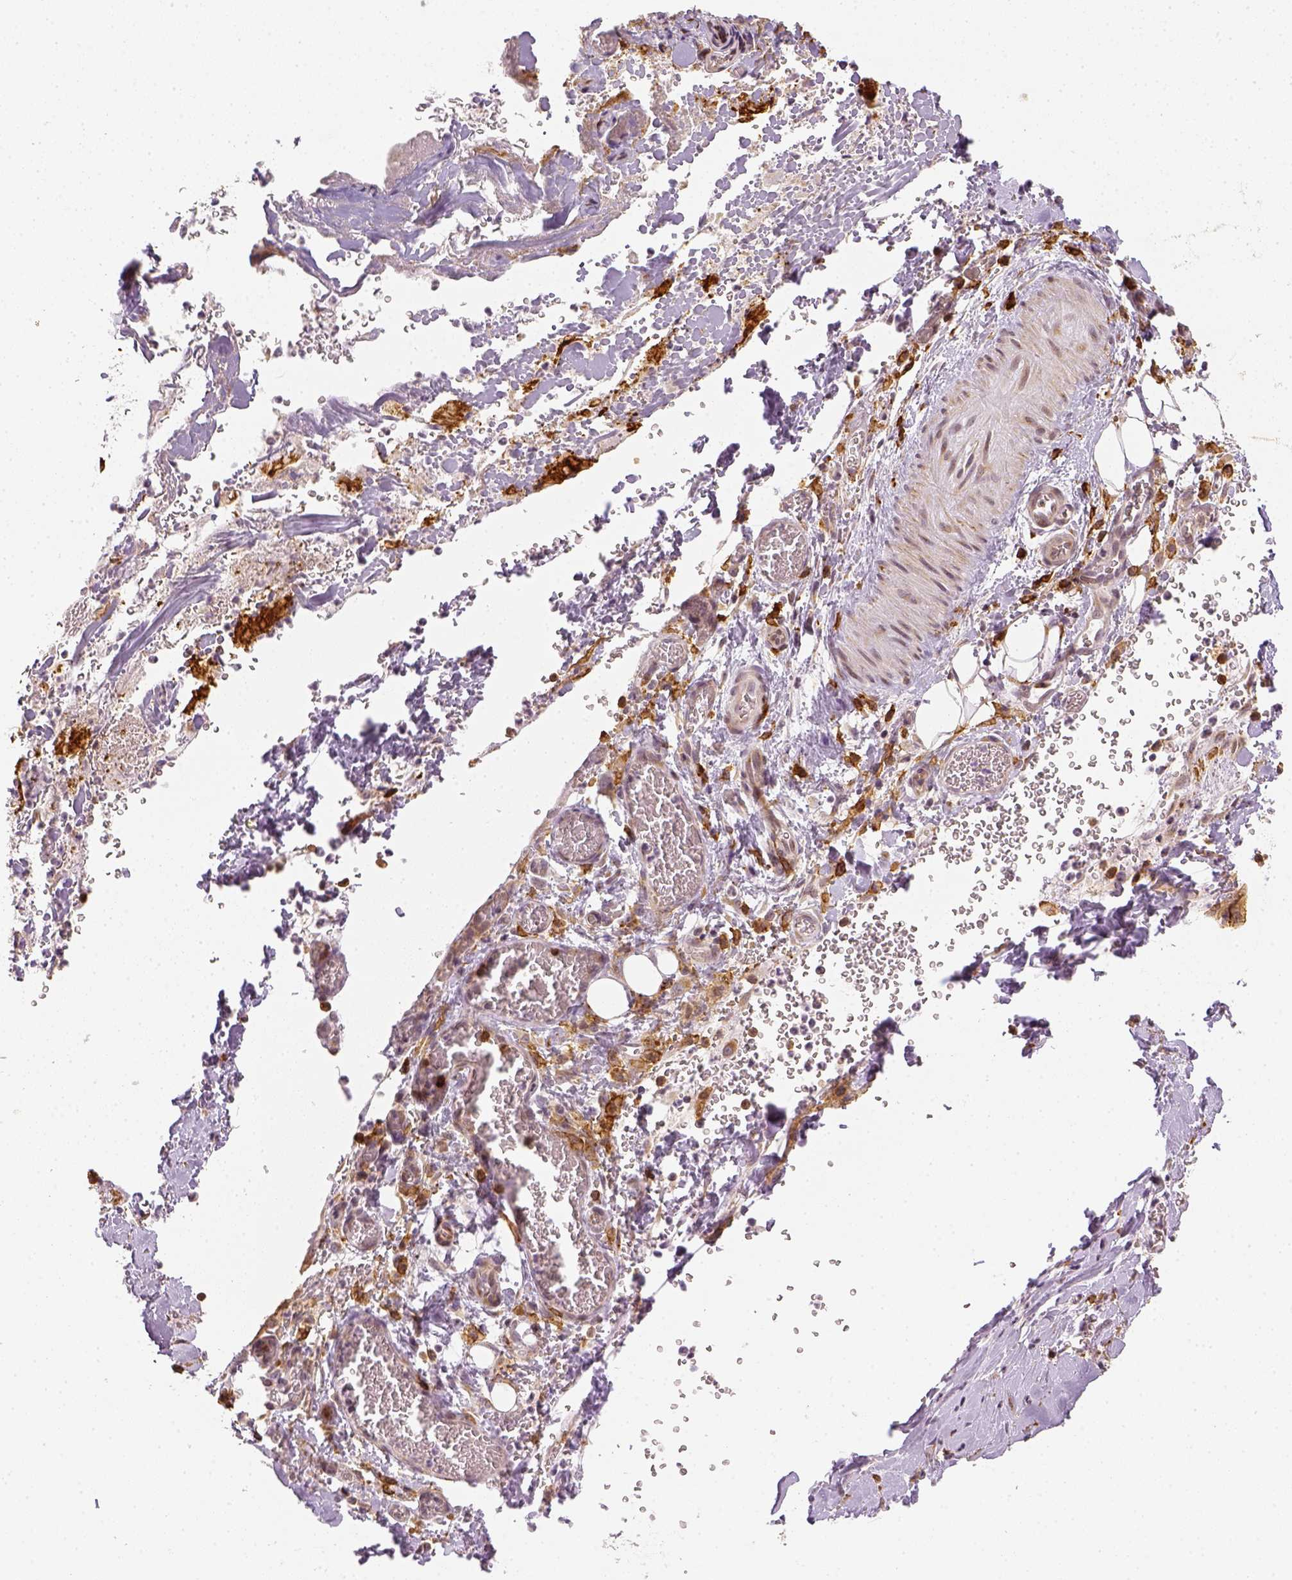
{"staining": {"intensity": "negative", "quantity": "none", "location": "none"}, "tissue": "stomach cancer", "cell_type": "Tumor cells", "image_type": "cancer", "snomed": [{"axis": "morphology", "description": "Normal tissue, NOS"}, {"axis": "morphology", "description": "Adenocarcinoma, NOS"}, {"axis": "topography", "description": "Esophagus"}, {"axis": "topography", "description": "Stomach, upper"}], "caption": "This histopathology image is of adenocarcinoma (stomach) stained with immunohistochemistry to label a protein in brown with the nuclei are counter-stained blue. There is no staining in tumor cells.", "gene": "CD14", "patient": {"sex": "male", "age": 74}}